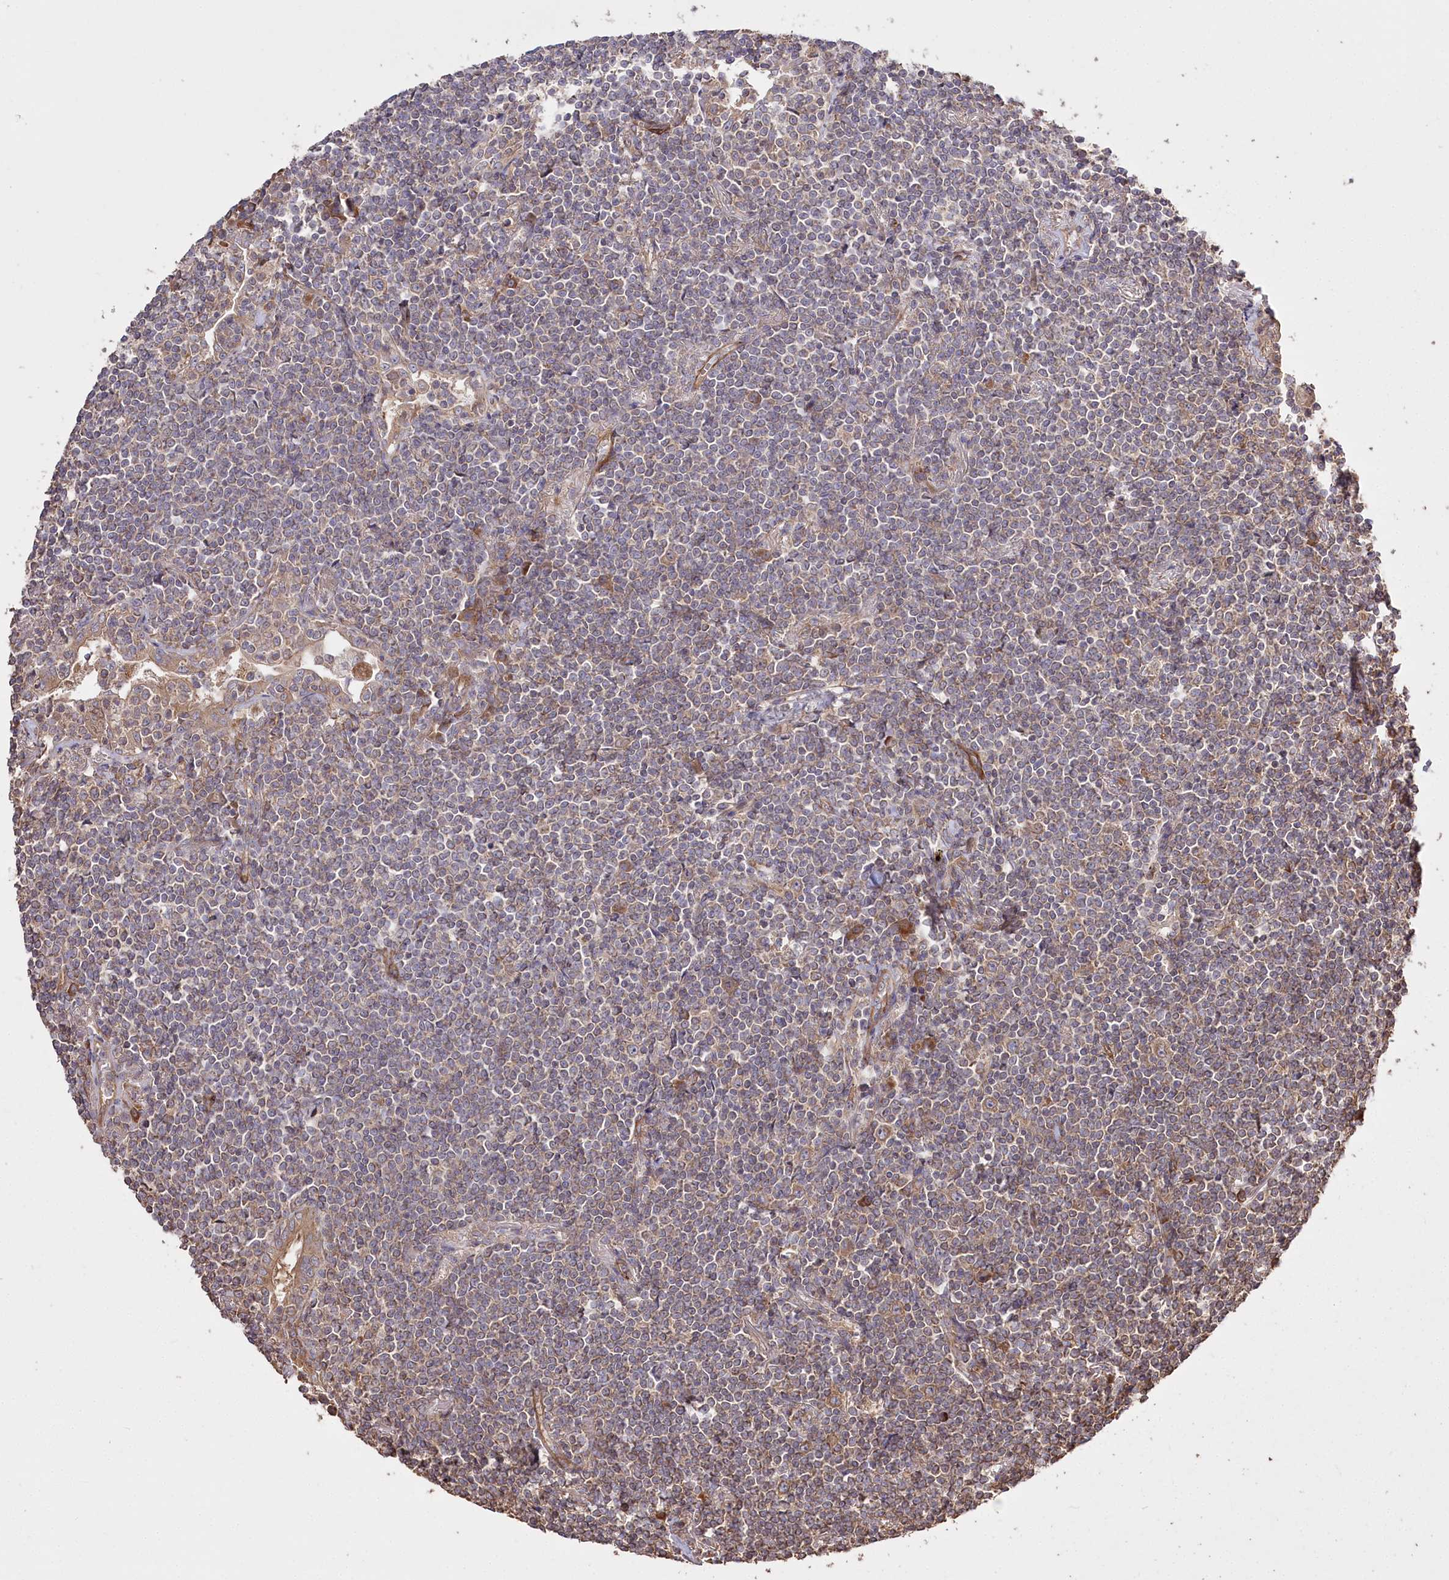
{"staining": {"intensity": "weak", "quantity": "25%-75%", "location": "cytoplasmic/membranous"}, "tissue": "lymphoma", "cell_type": "Tumor cells", "image_type": "cancer", "snomed": [{"axis": "morphology", "description": "Malignant lymphoma, non-Hodgkin's type, Low grade"}, {"axis": "topography", "description": "Lung"}], "caption": "A brown stain highlights weak cytoplasmic/membranous positivity of a protein in malignant lymphoma, non-Hodgkin's type (low-grade) tumor cells.", "gene": "PRSS53", "patient": {"sex": "female", "age": 71}}